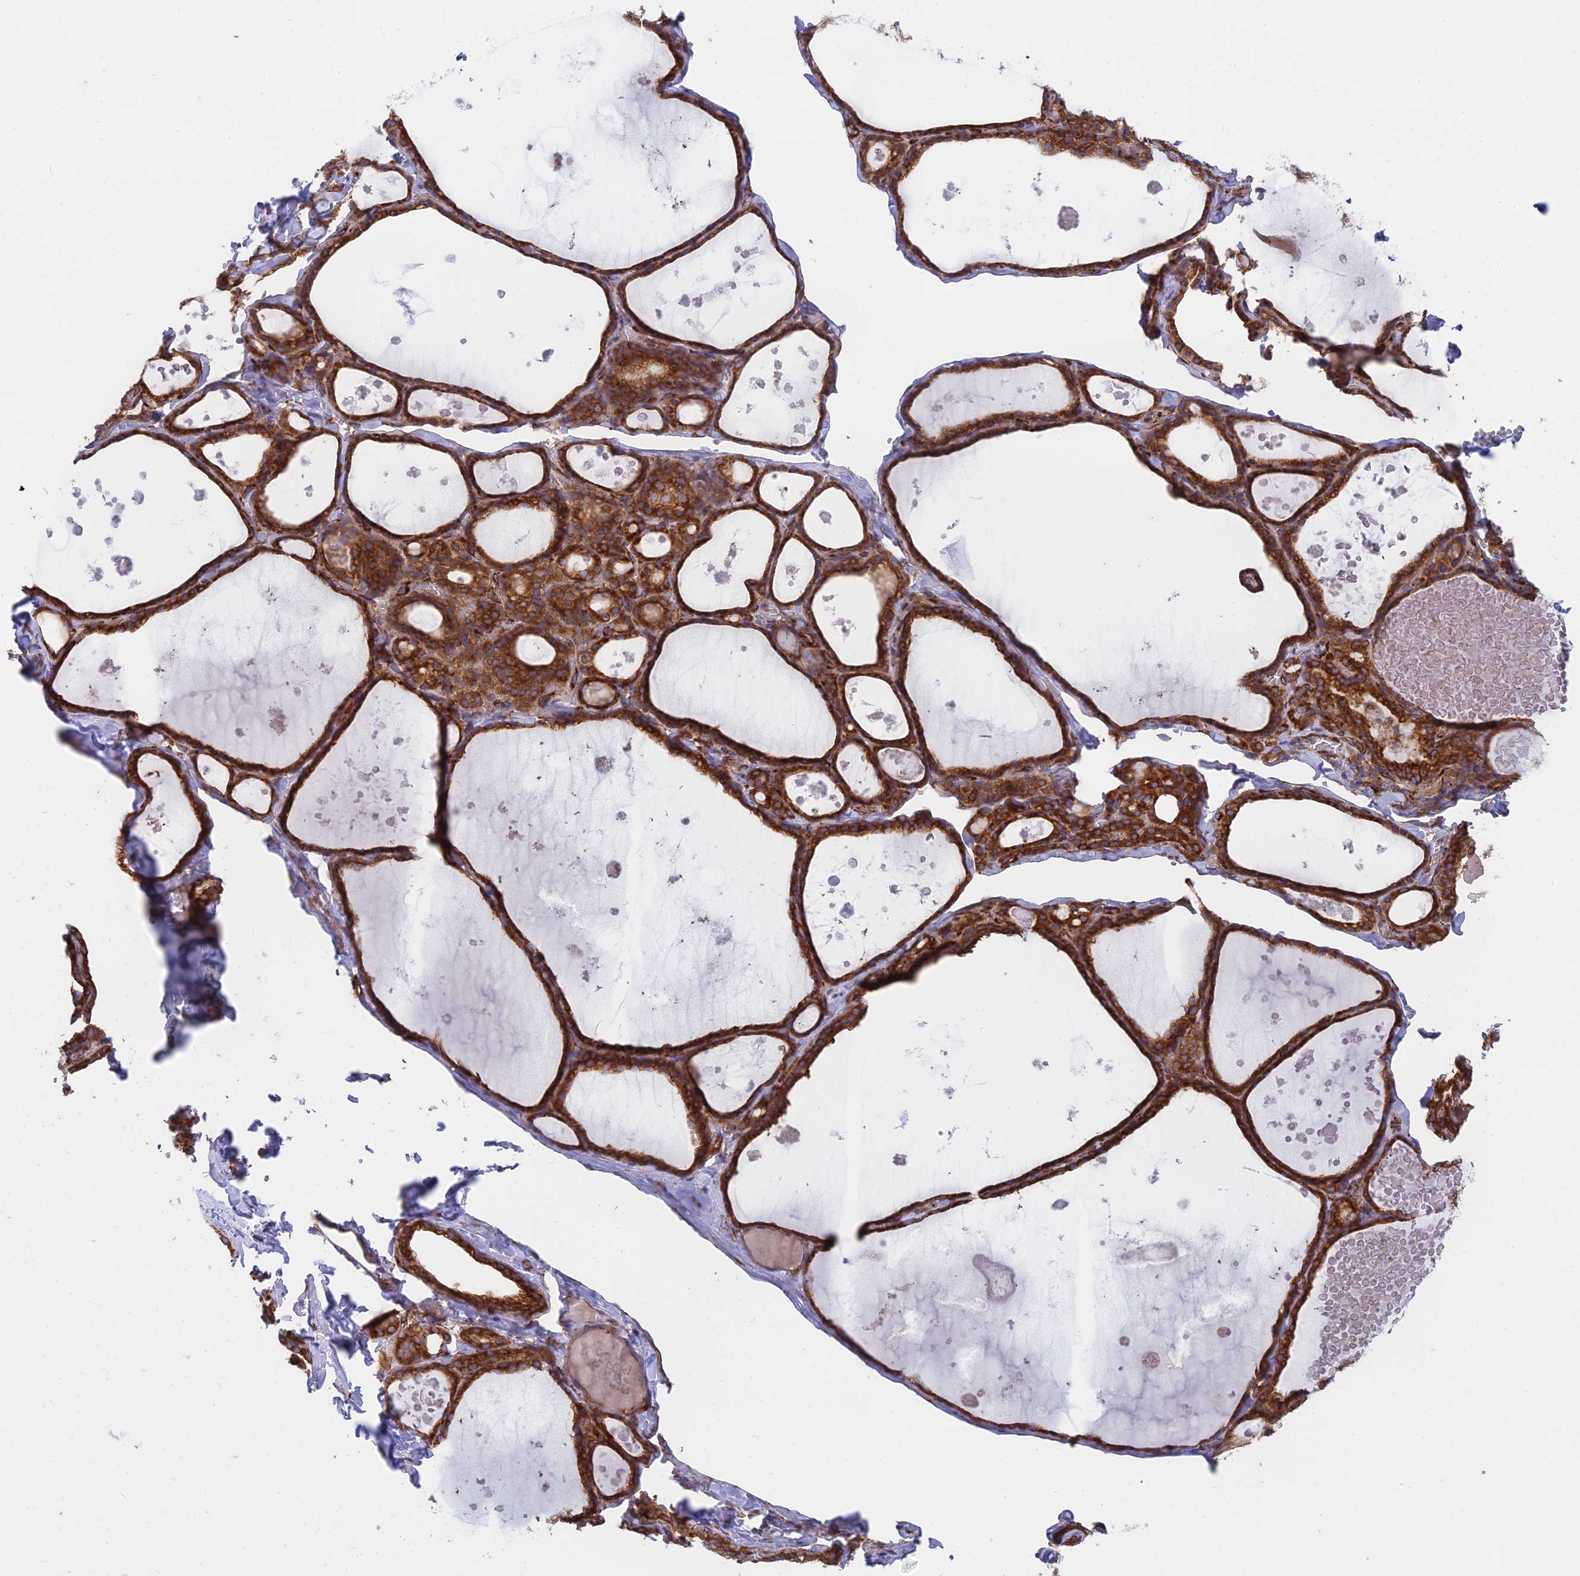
{"staining": {"intensity": "strong", "quantity": ">75%", "location": "cytoplasmic/membranous"}, "tissue": "thyroid gland", "cell_type": "Glandular cells", "image_type": "normal", "snomed": [{"axis": "morphology", "description": "Normal tissue, NOS"}, {"axis": "topography", "description": "Thyroid gland"}], "caption": "High-power microscopy captured an immunohistochemistry (IHC) micrograph of normal thyroid gland, revealing strong cytoplasmic/membranous staining in about >75% of glandular cells.", "gene": "CCDC69", "patient": {"sex": "male", "age": 56}}